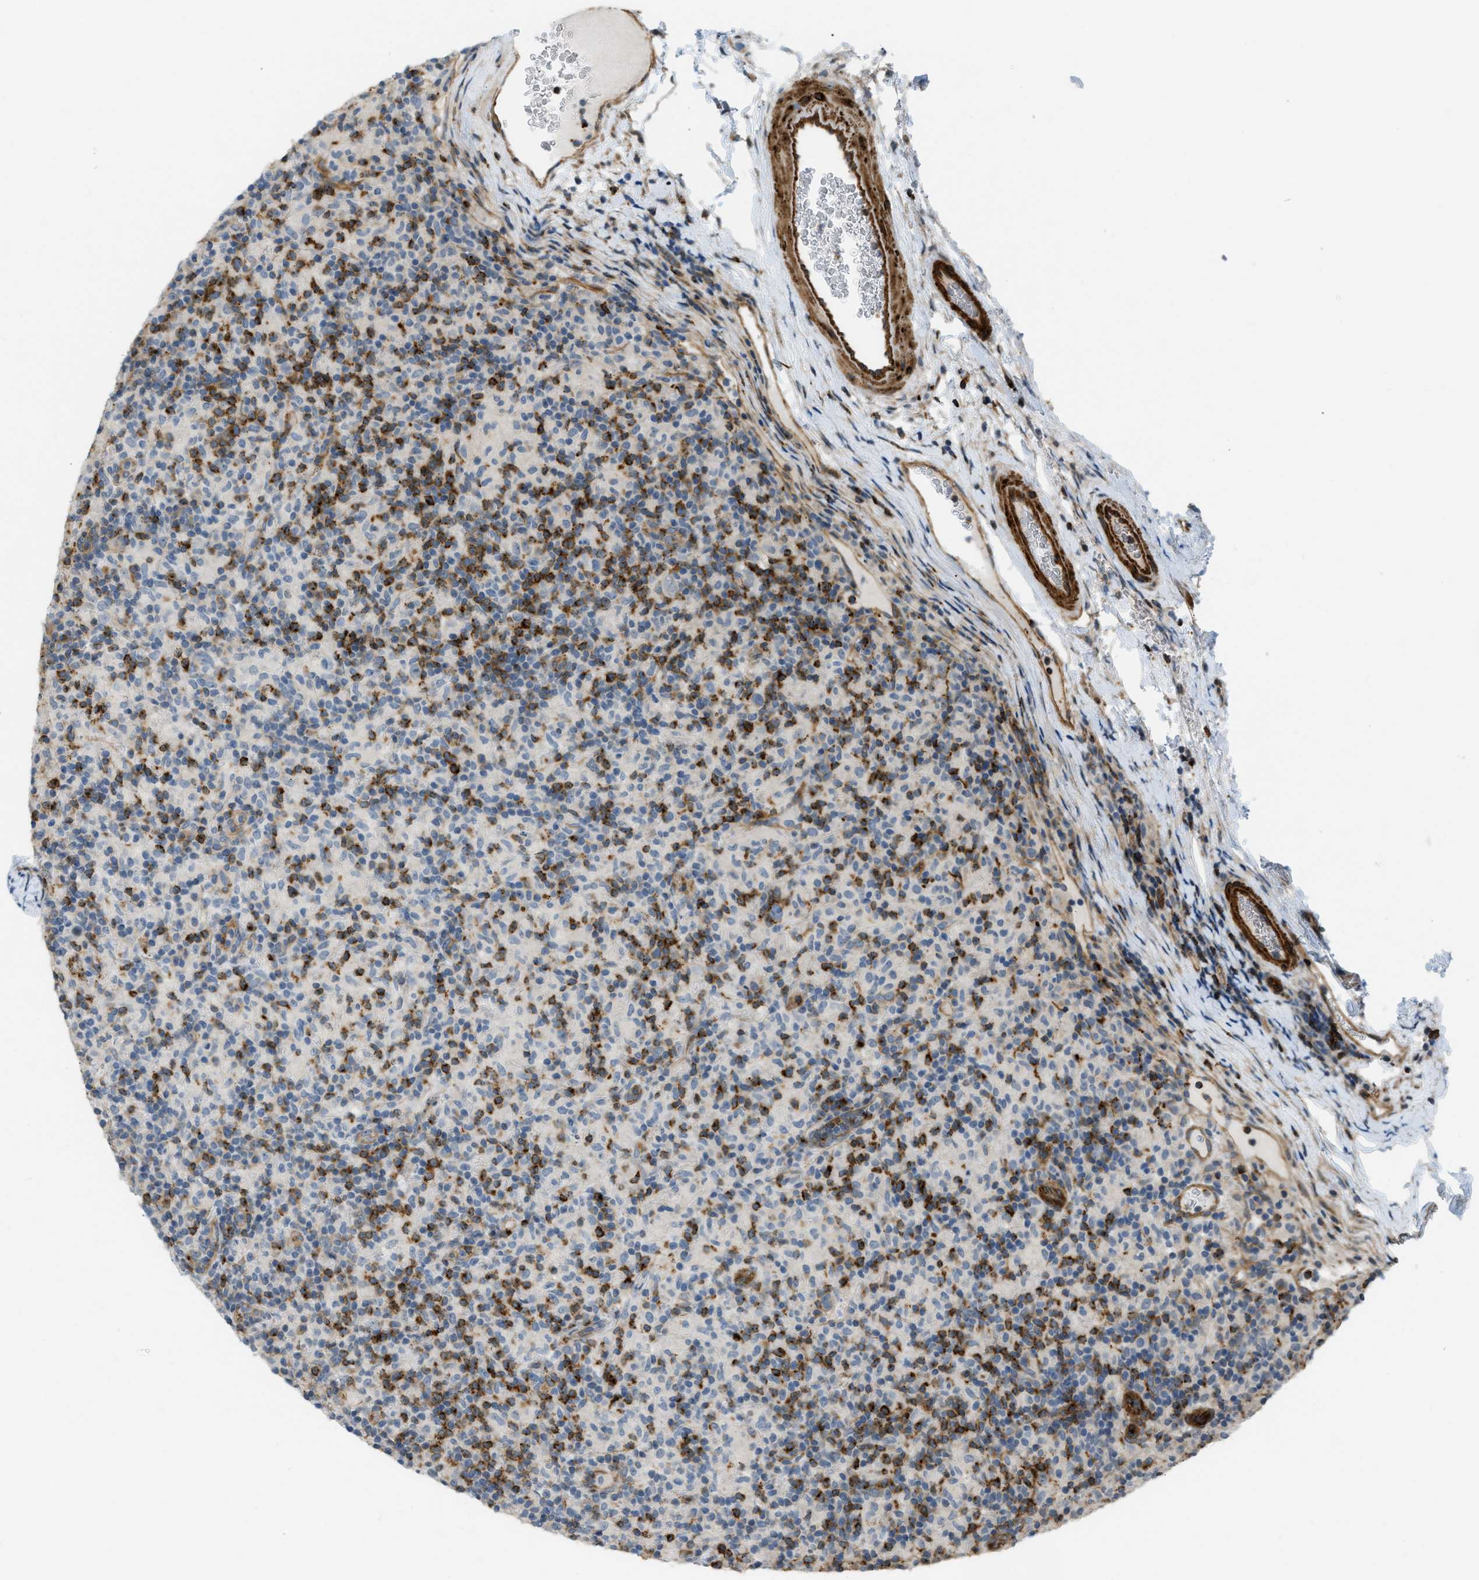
{"staining": {"intensity": "weak", "quantity": "<25%", "location": "cytoplasmic/membranous"}, "tissue": "lymphoma", "cell_type": "Tumor cells", "image_type": "cancer", "snomed": [{"axis": "morphology", "description": "Hodgkin's disease, NOS"}, {"axis": "topography", "description": "Lymph node"}], "caption": "Immunohistochemistry micrograph of neoplastic tissue: Hodgkin's disease stained with DAB (3,3'-diaminobenzidine) reveals no significant protein expression in tumor cells.", "gene": "KIAA1671", "patient": {"sex": "male", "age": 70}}